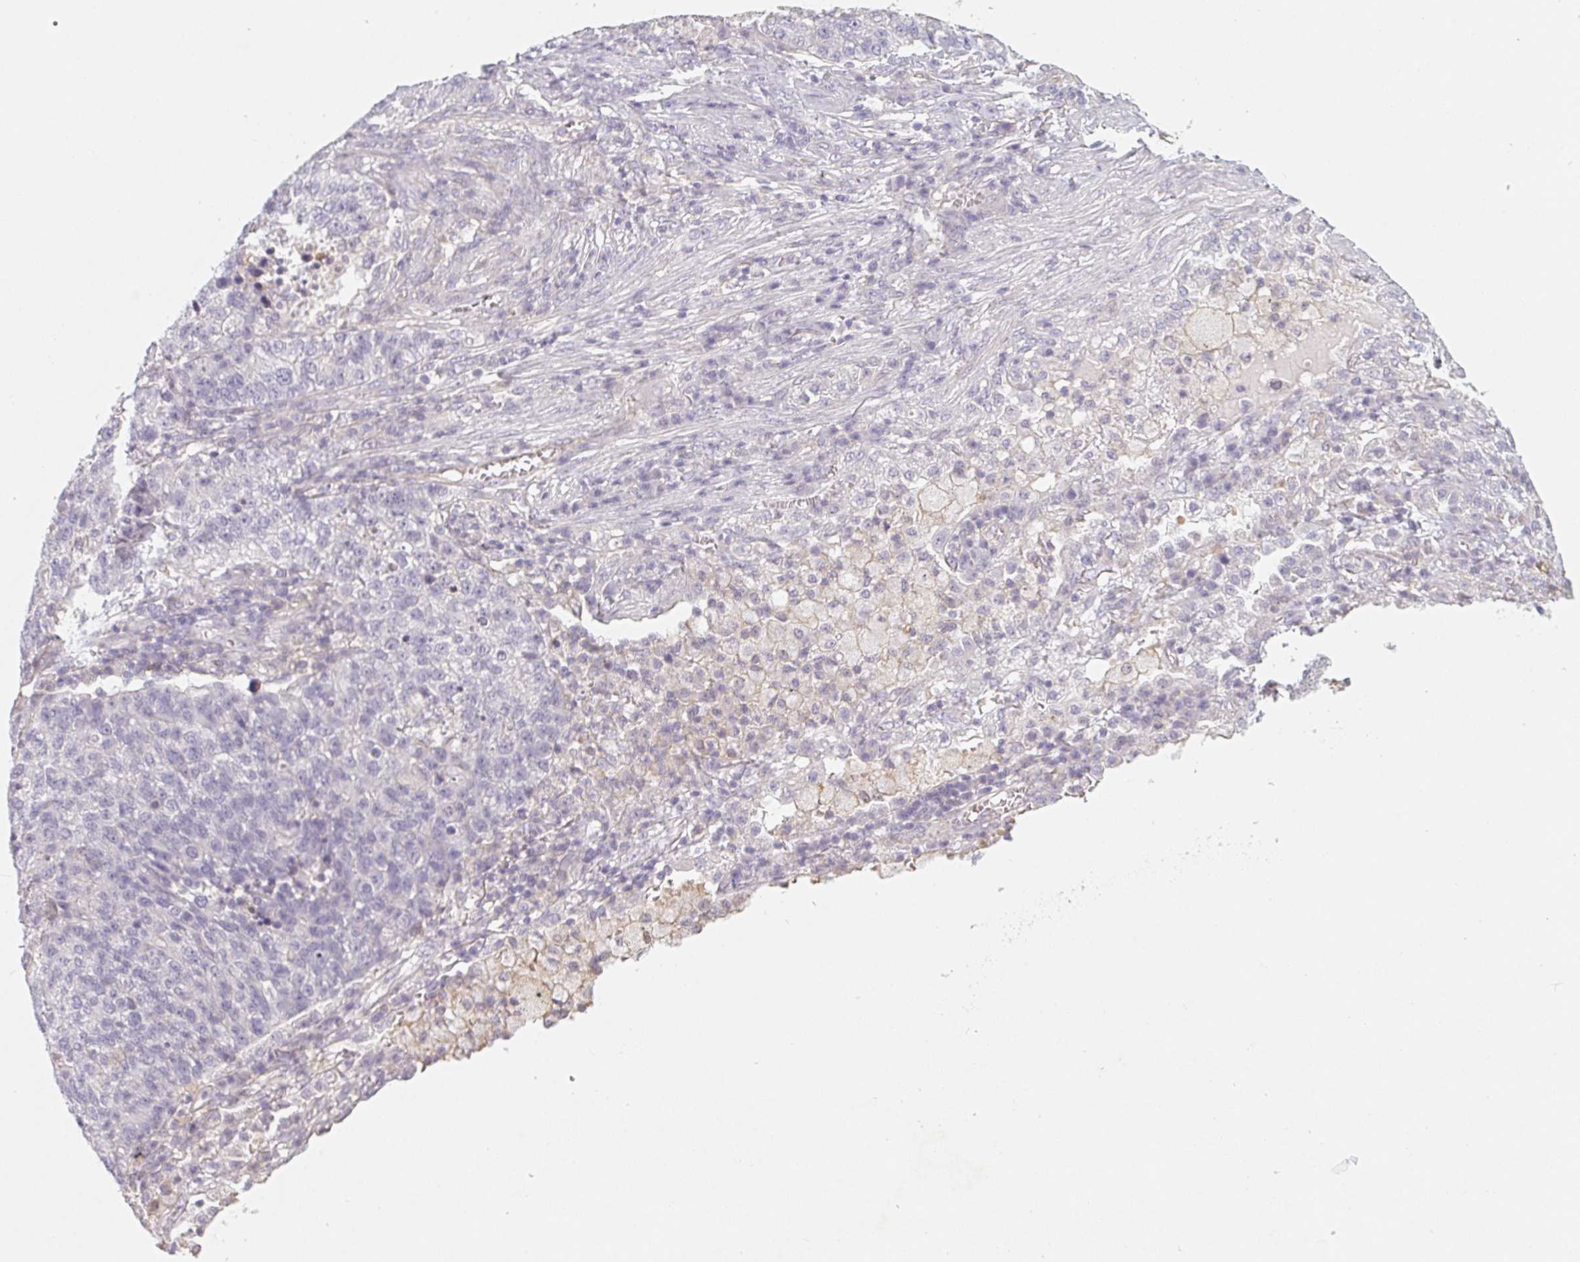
{"staining": {"intensity": "negative", "quantity": "none", "location": "none"}, "tissue": "lung cancer", "cell_type": "Tumor cells", "image_type": "cancer", "snomed": [{"axis": "morphology", "description": "Adenocarcinoma, NOS"}, {"axis": "topography", "description": "Lung"}], "caption": "Adenocarcinoma (lung) stained for a protein using immunohistochemistry exhibits no staining tumor cells.", "gene": "LRRC23", "patient": {"sex": "male", "age": 57}}